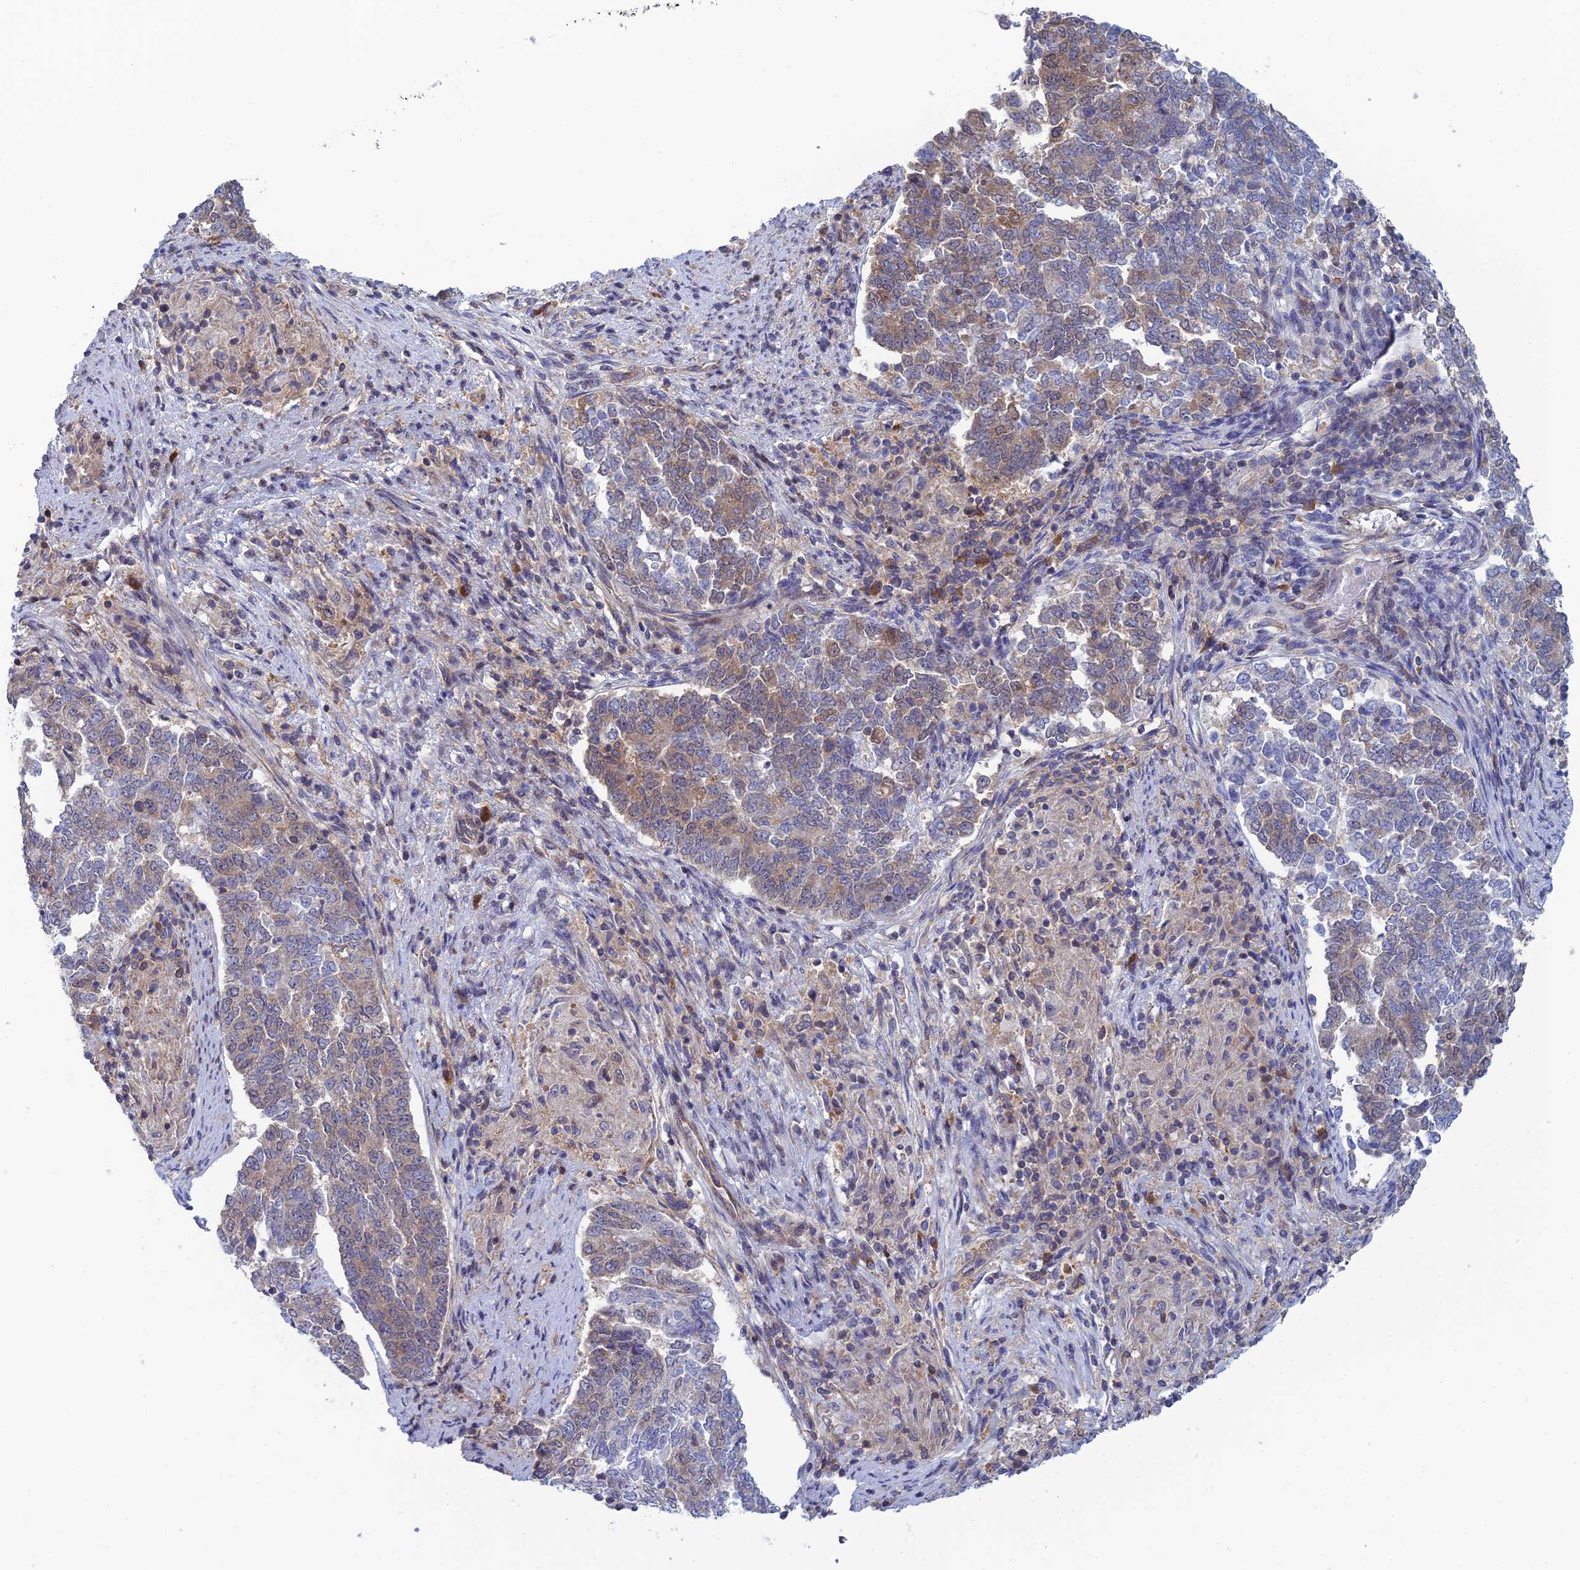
{"staining": {"intensity": "weak", "quantity": "25%-75%", "location": "cytoplasmic/membranous"}, "tissue": "endometrial cancer", "cell_type": "Tumor cells", "image_type": "cancer", "snomed": [{"axis": "morphology", "description": "Adenocarcinoma, NOS"}, {"axis": "topography", "description": "Endometrium"}], "caption": "Endometrial cancer (adenocarcinoma) stained for a protein exhibits weak cytoplasmic/membranous positivity in tumor cells. (IHC, brightfield microscopy, high magnification).", "gene": "SRA1", "patient": {"sex": "female", "age": 80}}